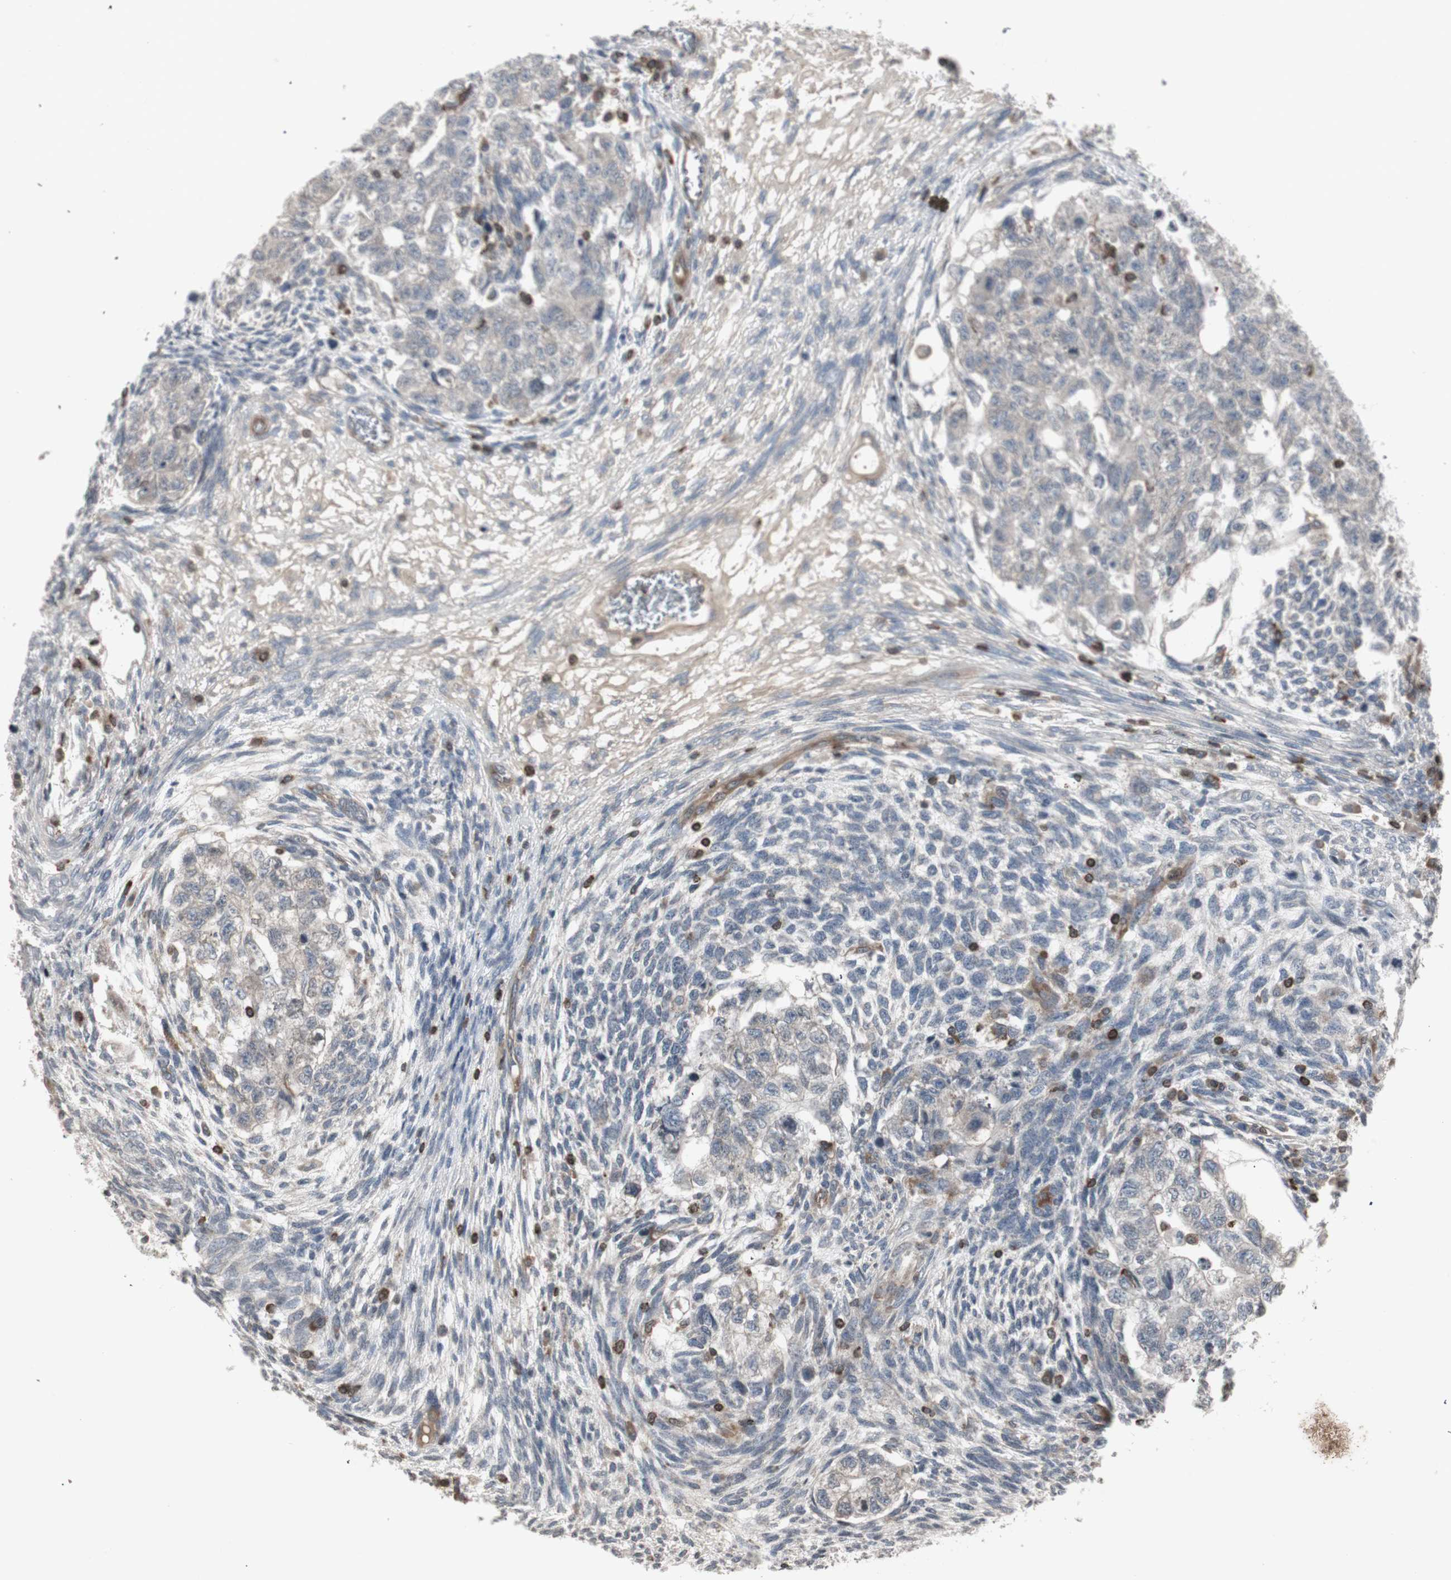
{"staining": {"intensity": "weak", "quantity": "25%-75%", "location": "cytoplasmic/membranous"}, "tissue": "testis cancer", "cell_type": "Tumor cells", "image_type": "cancer", "snomed": [{"axis": "morphology", "description": "Normal tissue, NOS"}, {"axis": "morphology", "description": "Carcinoma, Embryonal, NOS"}, {"axis": "topography", "description": "Testis"}], "caption": "Embryonal carcinoma (testis) stained for a protein (brown) displays weak cytoplasmic/membranous positive expression in about 25%-75% of tumor cells.", "gene": "ARHGEF1", "patient": {"sex": "male", "age": 36}}